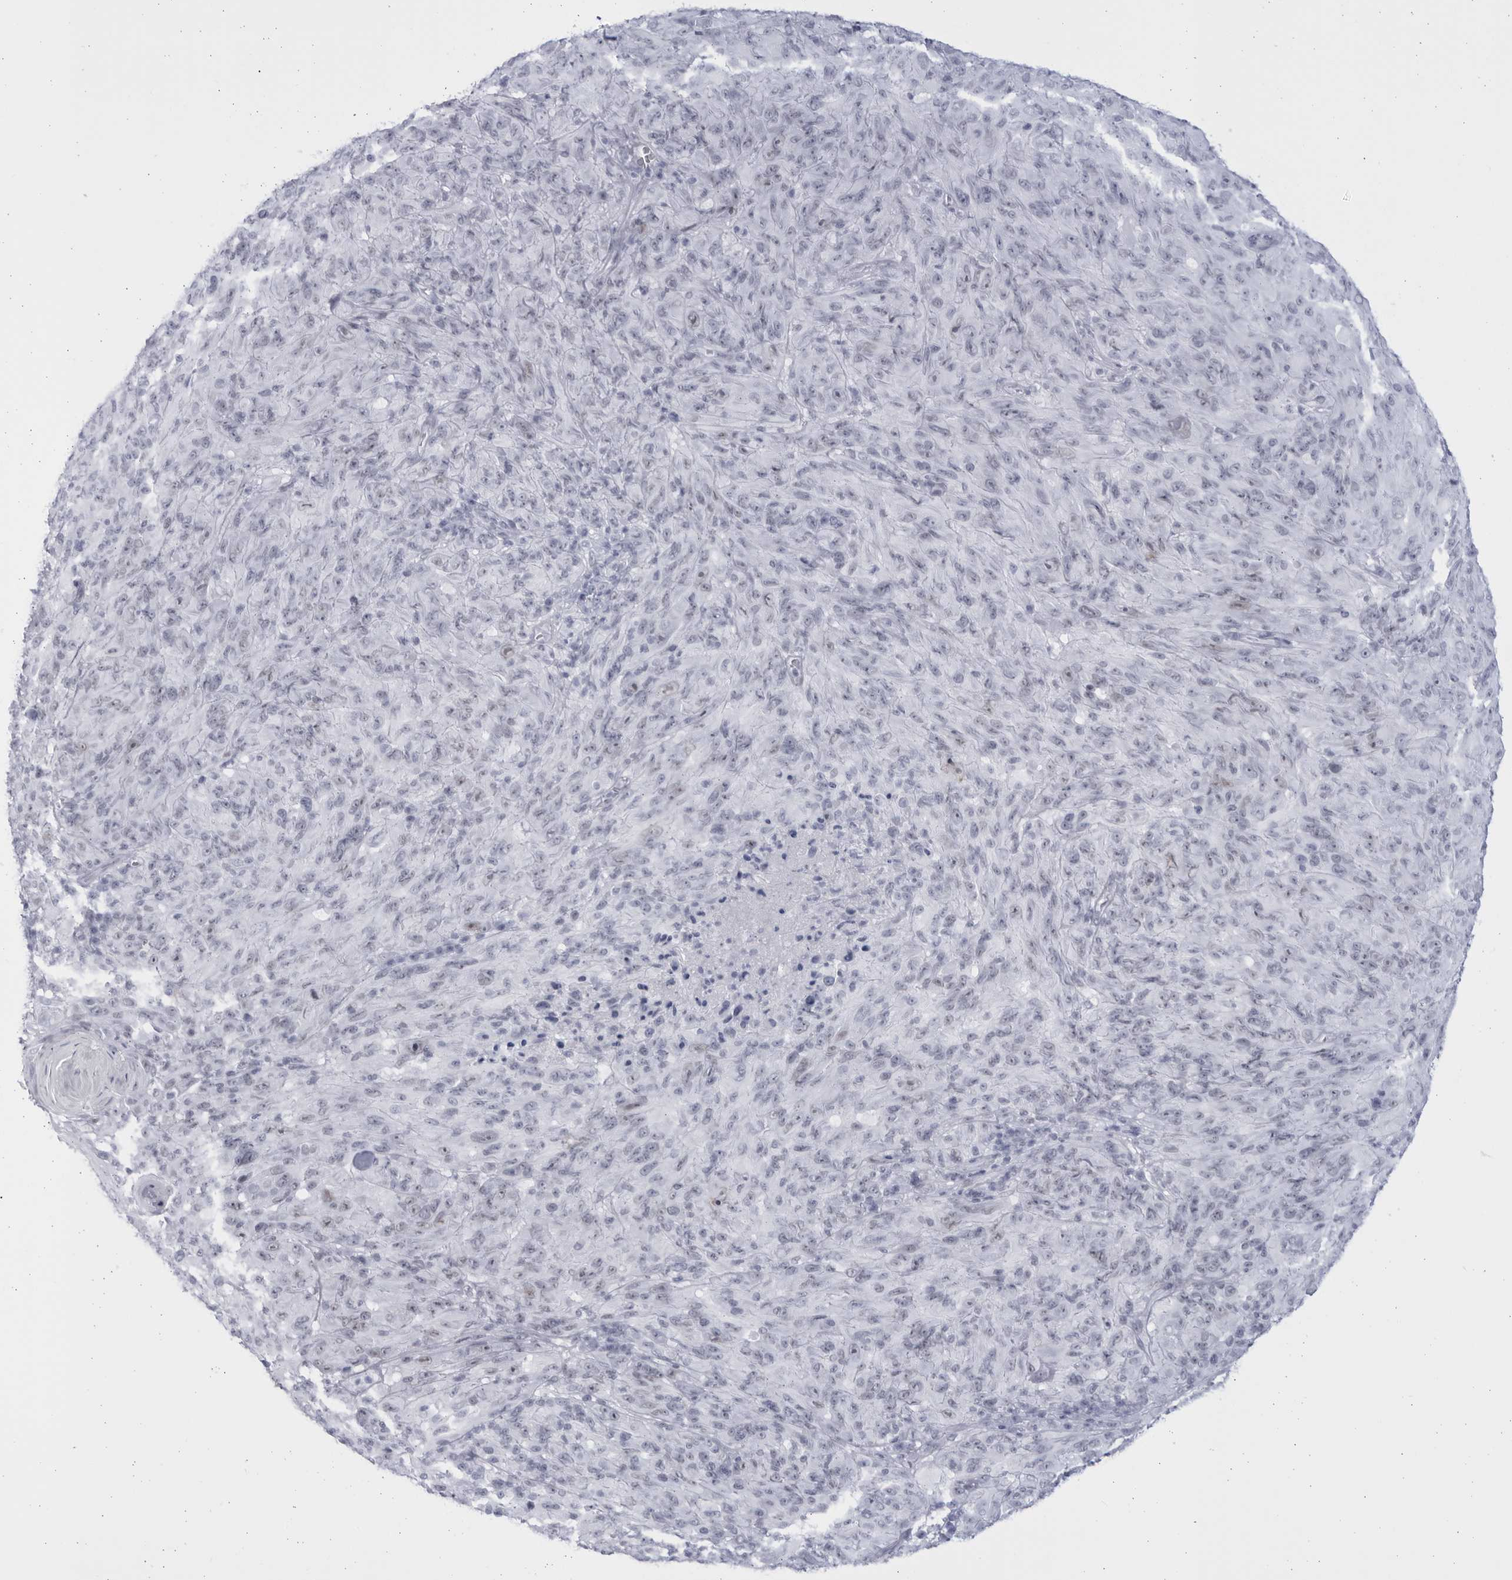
{"staining": {"intensity": "negative", "quantity": "none", "location": "none"}, "tissue": "melanoma", "cell_type": "Tumor cells", "image_type": "cancer", "snomed": [{"axis": "morphology", "description": "Malignant melanoma, NOS"}, {"axis": "topography", "description": "Skin of head"}], "caption": "Protein analysis of melanoma shows no significant positivity in tumor cells.", "gene": "CCDC181", "patient": {"sex": "male", "age": 96}}